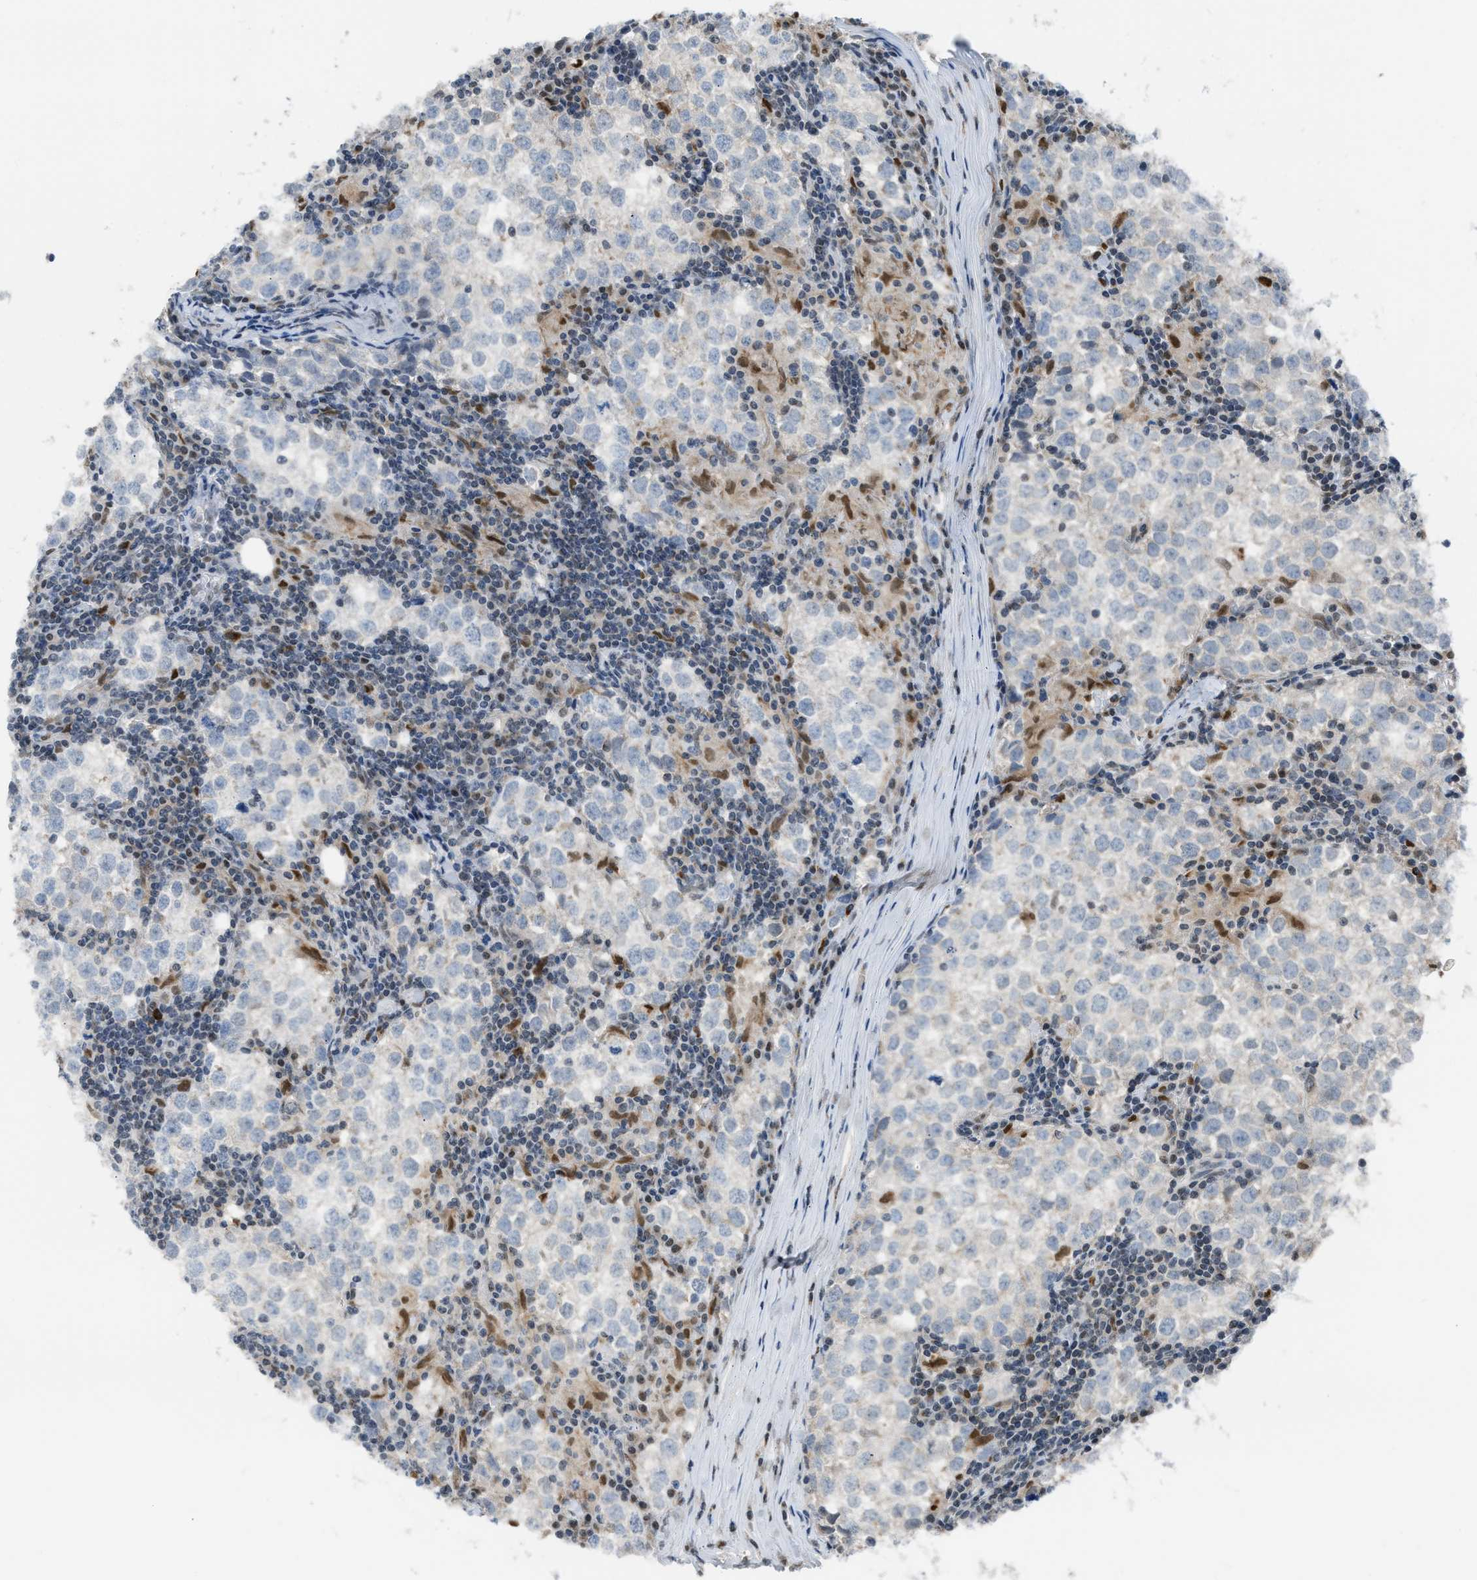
{"staining": {"intensity": "negative", "quantity": "none", "location": "none"}, "tissue": "testis cancer", "cell_type": "Tumor cells", "image_type": "cancer", "snomed": [{"axis": "morphology", "description": "Seminoma, NOS"}, {"axis": "morphology", "description": "Carcinoma, Embryonal, NOS"}, {"axis": "topography", "description": "Testis"}], "caption": "A photomicrograph of human embryonal carcinoma (testis) is negative for staining in tumor cells.", "gene": "ALX1", "patient": {"sex": "male", "age": 36}}